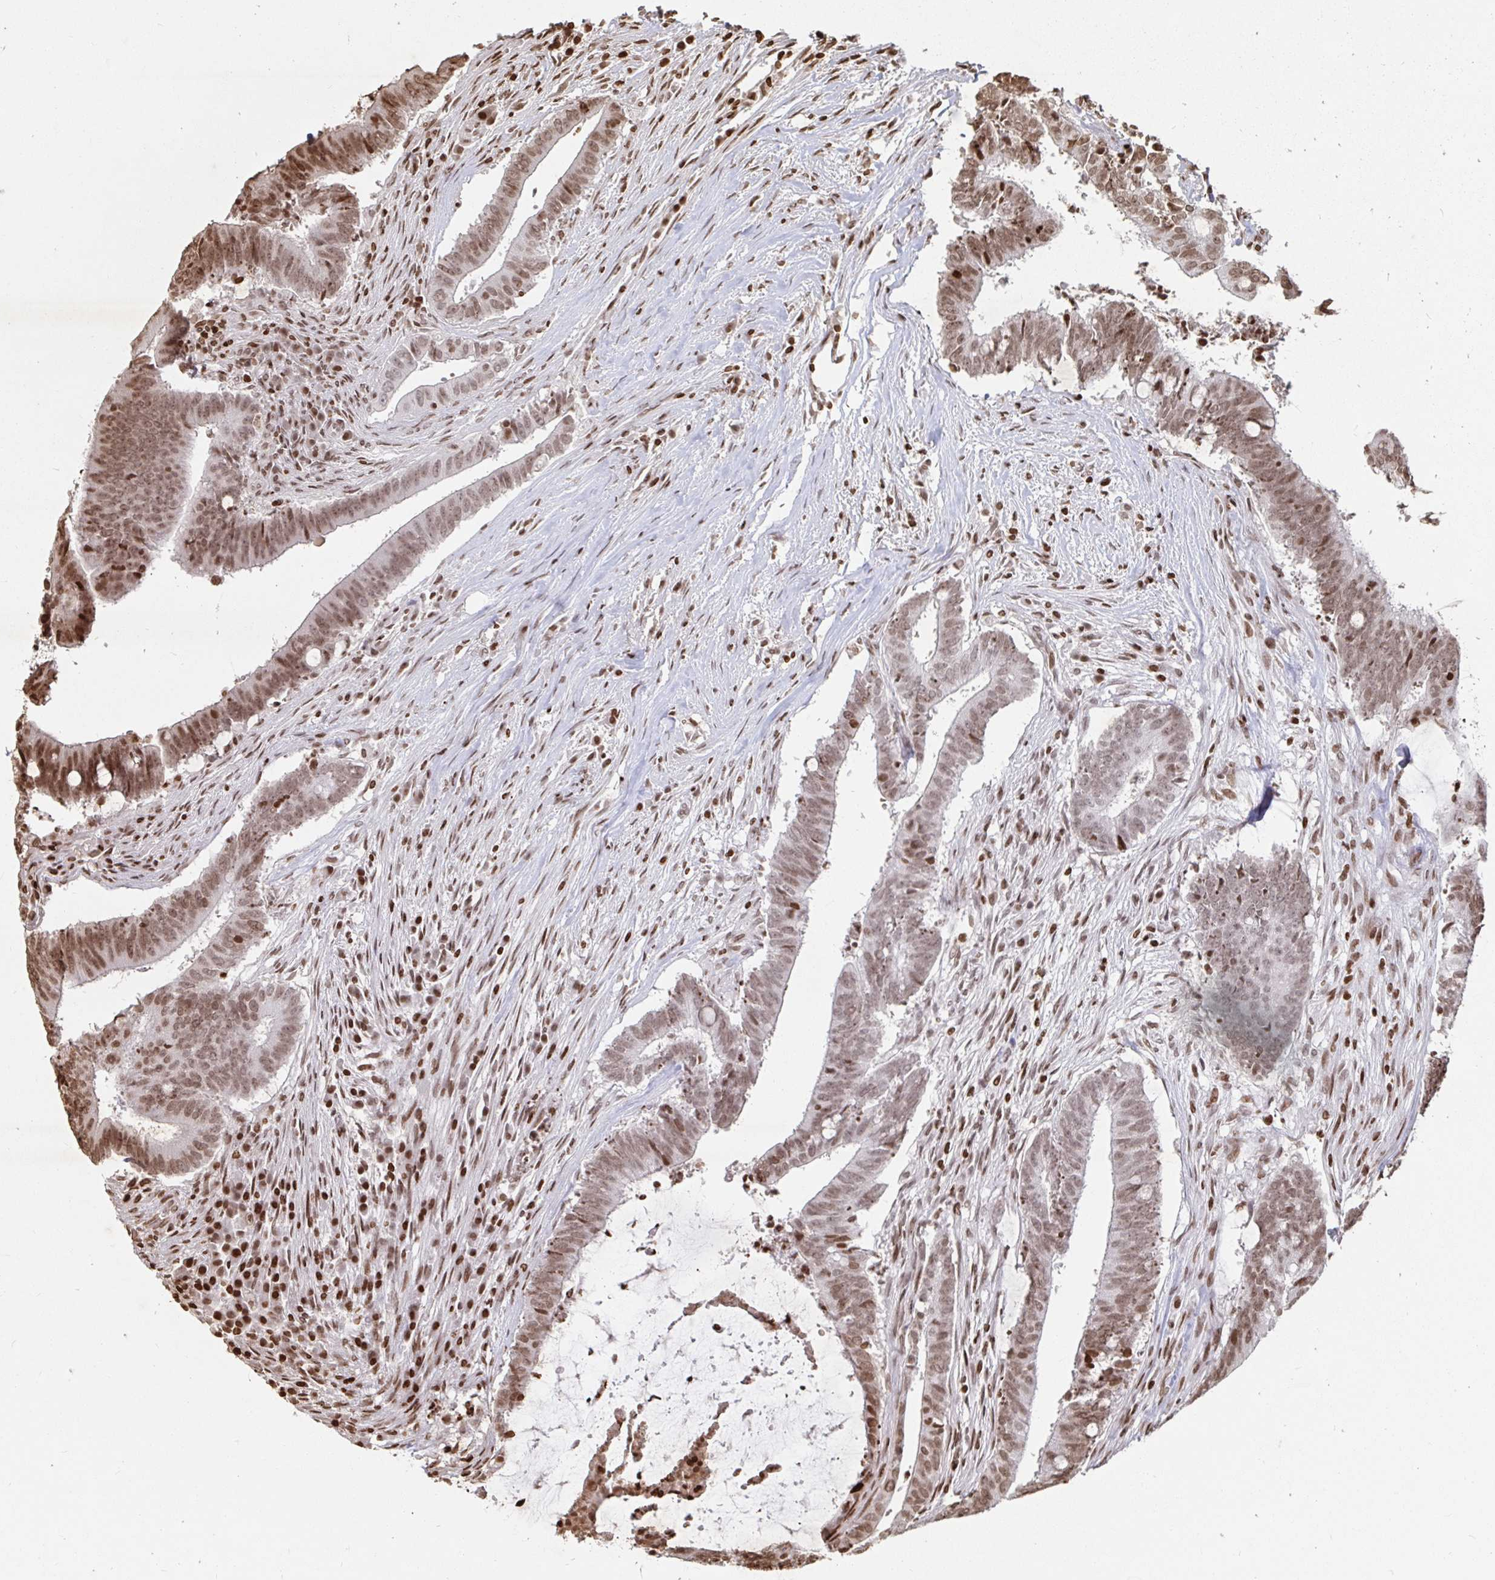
{"staining": {"intensity": "moderate", "quantity": ">75%", "location": "nuclear"}, "tissue": "colorectal cancer", "cell_type": "Tumor cells", "image_type": "cancer", "snomed": [{"axis": "morphology", "description": "Adenocarcinoma, NOS"}, {"axis": "topography", "description": "Colon"}], "caption": "Protein analysis of adenocarcinoma (colorectal) tissue reveals moderate nuclear positivity in about >75% of tumor cells. (IHC, brightfield microscopy, high magnification).", "gene": "H2BC5", "patient": {"sex": "female", "age": 43}}